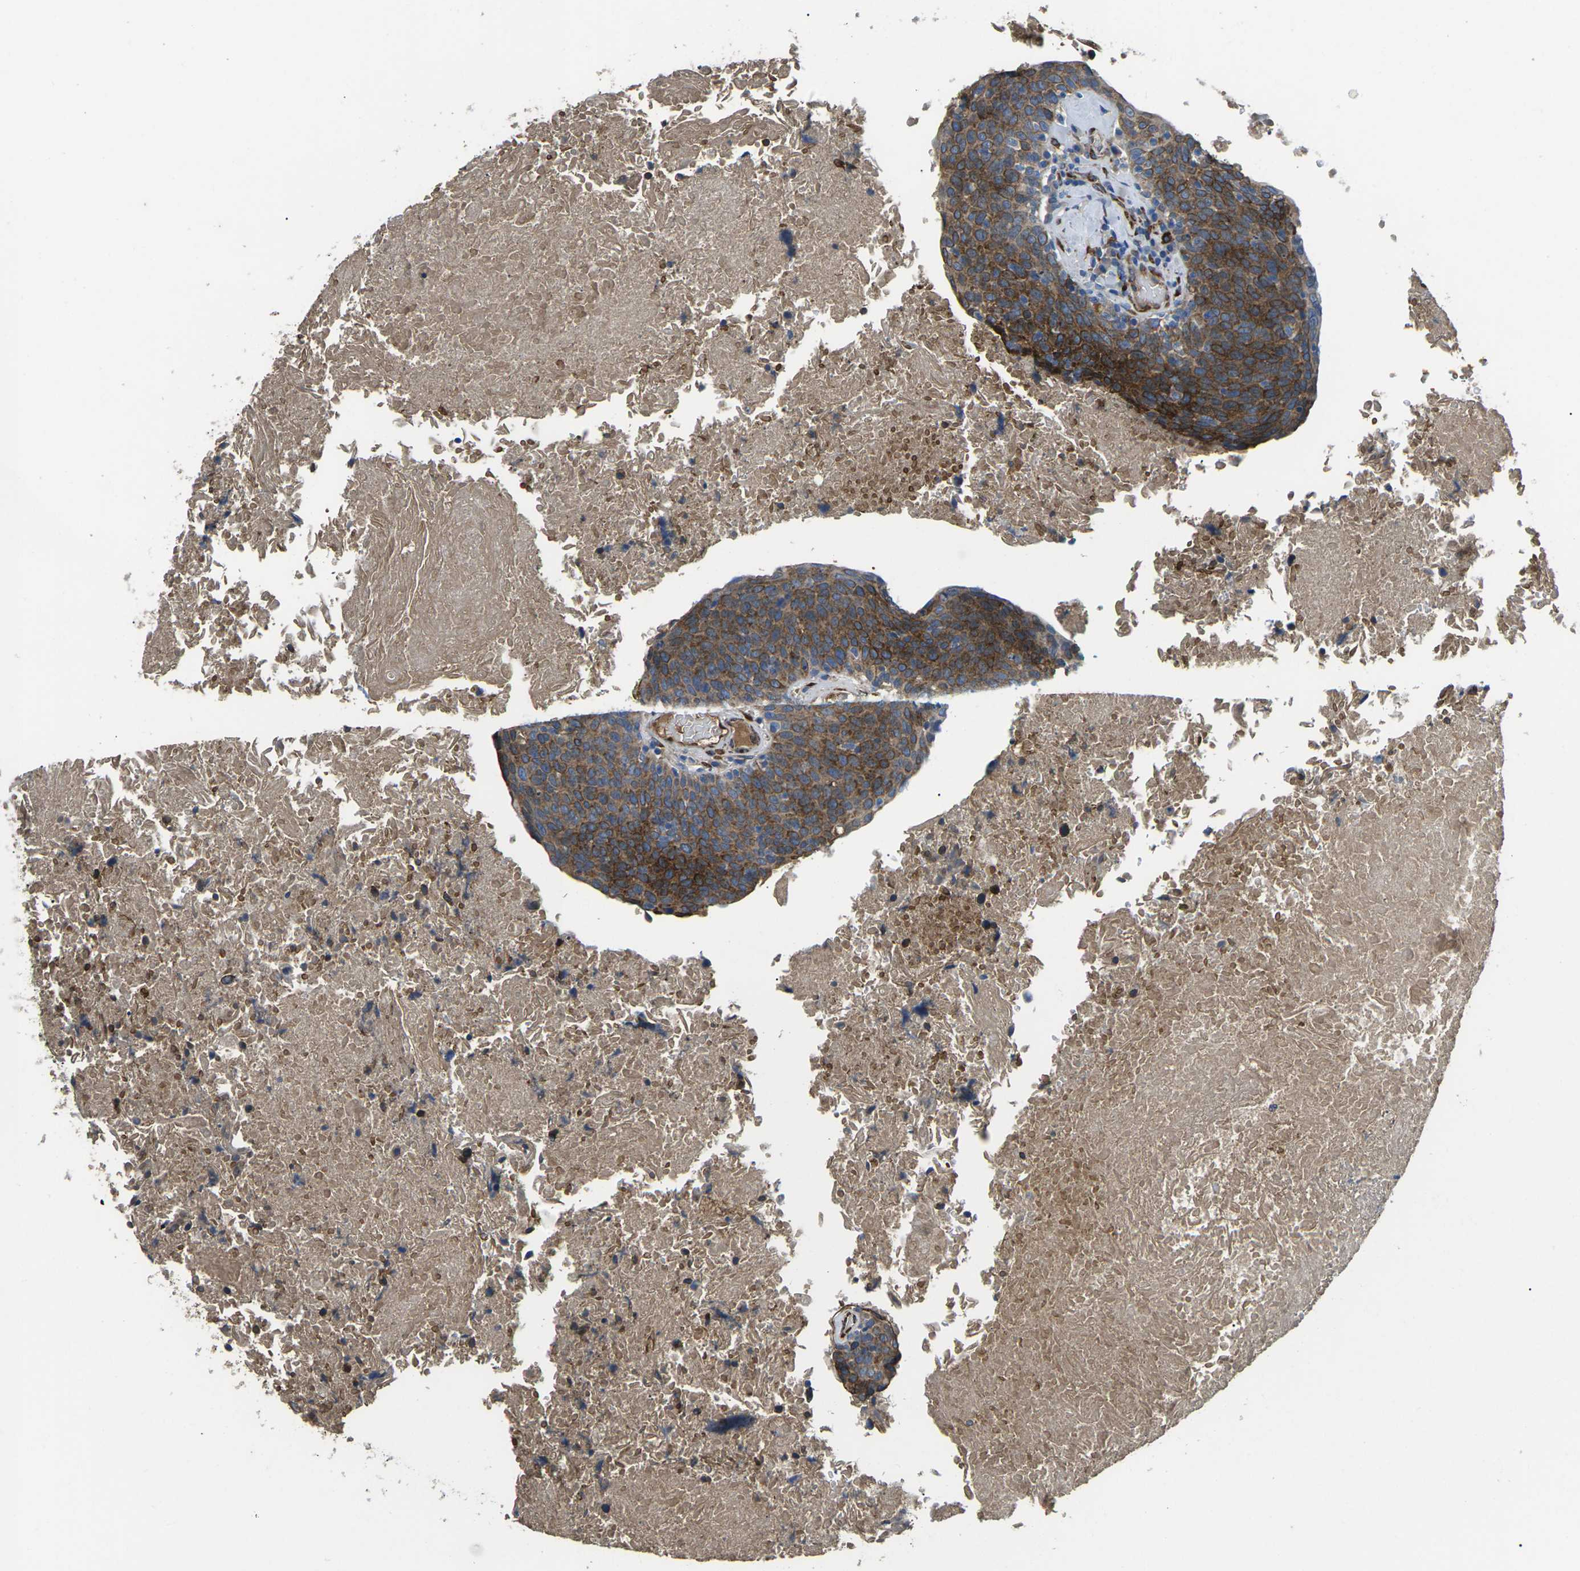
{"staining": {"intensity": "moderate", "quantity": ">75%", "location": "cytoplasmic/membranous"}, "tissue": "head and neck cancer", "cell_type": "Tumor cells", "image_type": "cancer", "snomed": [{"axis": "morphology", "description": "Squamous cell carcinoma, NOS"}, {"axis": "morphology", "description": "Squamous cell carcinoma, metastatic, NOS"}, {"axis": "topography", "description": "Lymph node"}, {"axis": "topography", "description": "Head-Neck"}], "caption": "Immunohistochemistry of head and neck cancer (metastatic squamous cell carcinoma) reveals medium levels of moderate cytoplasmic/membranous positivity in approximately >75% of tumor cells. Using DAB (brown) and hematoxylin (blue) stains, captured at high magnification using brightfield microscopy.", "gene": "PDZD8", "patient": {"sex": "male", "age": 62}}